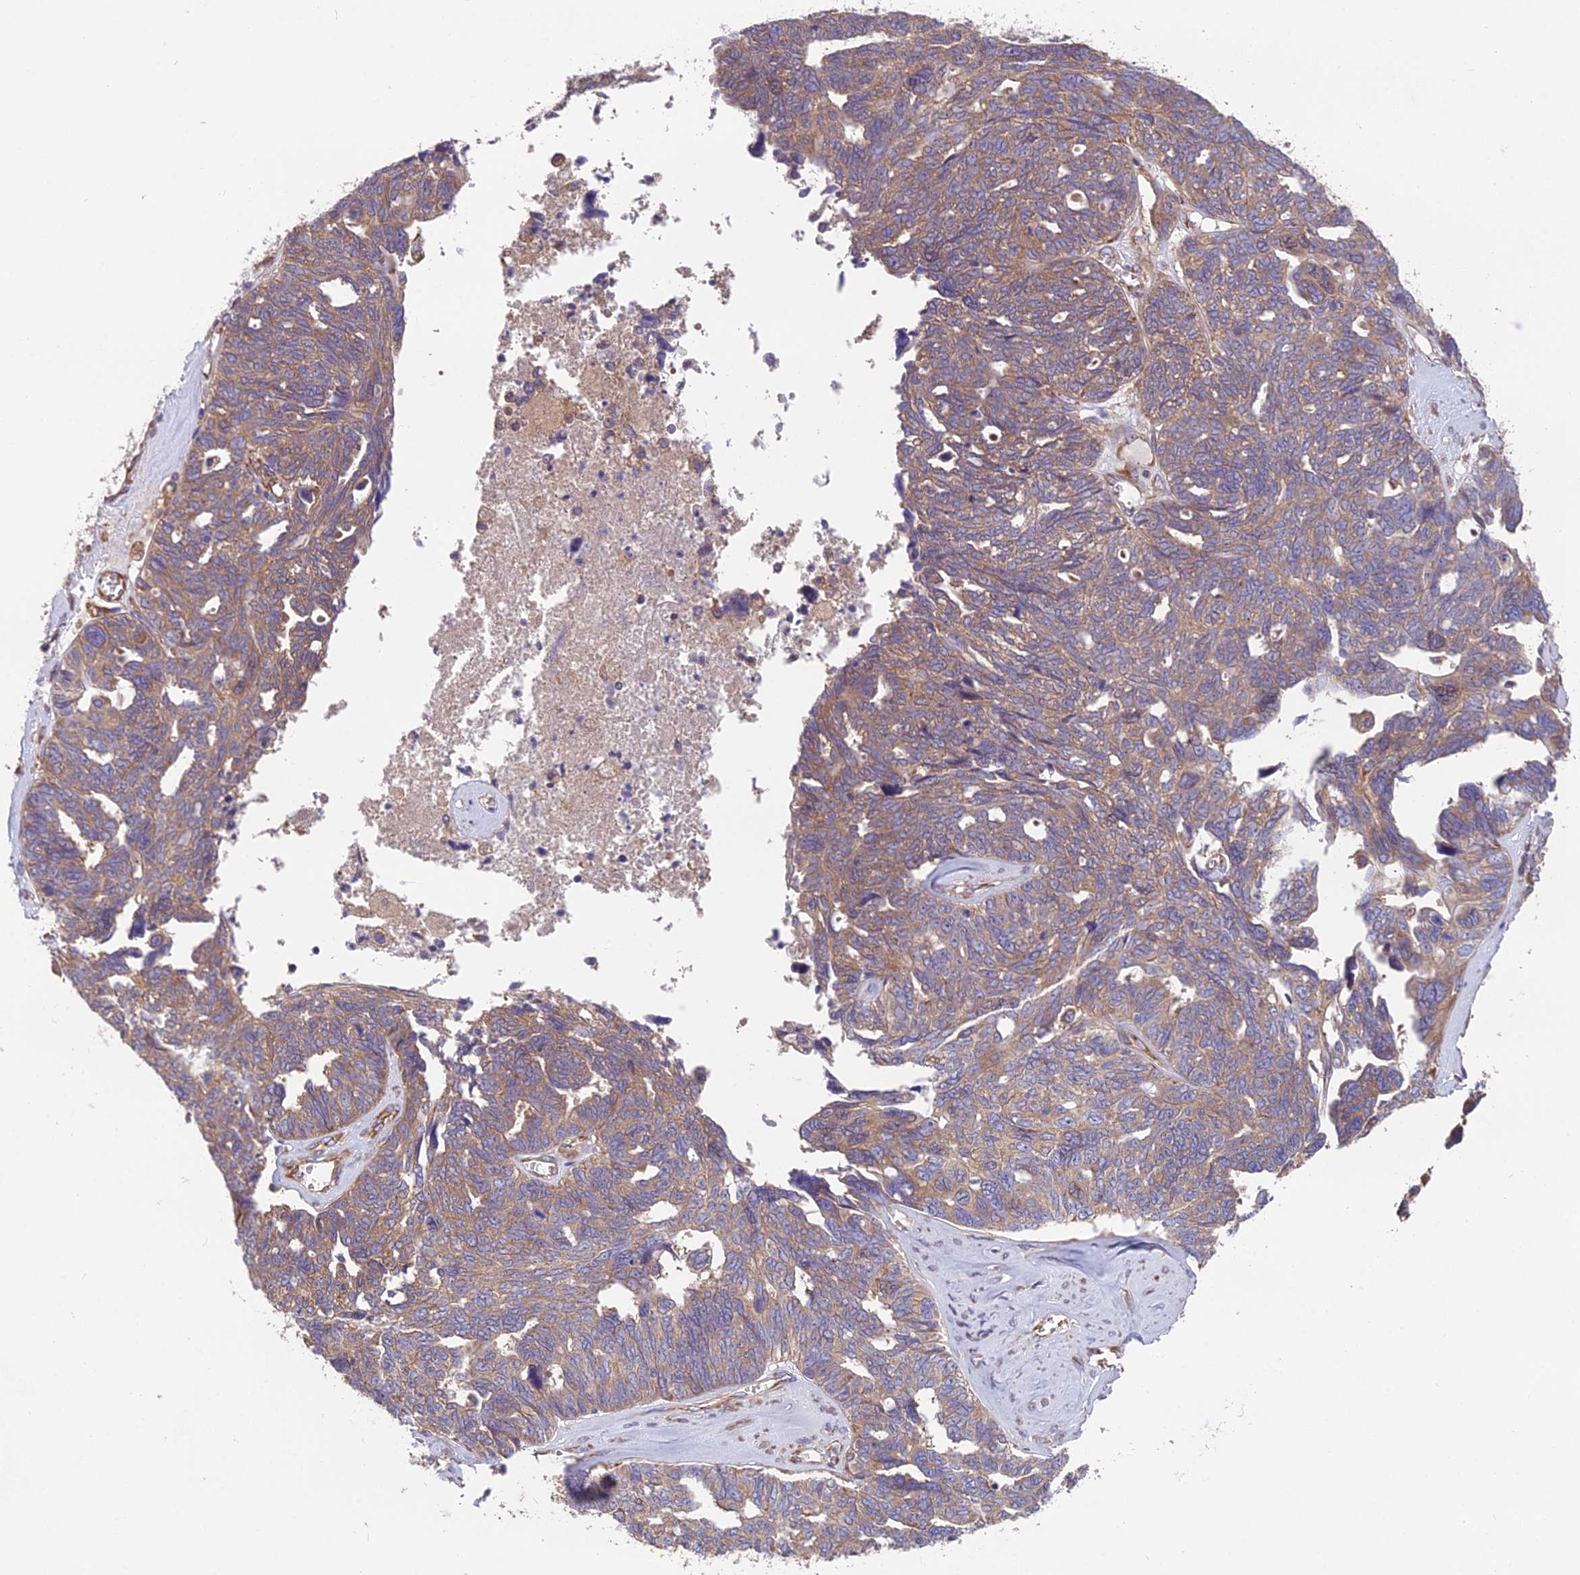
{"staining": {"intensity": "moderate", "quantity": ">75%", "location": "cytoplasmic/membranous"}, "tissue": "ovarian cancer", "cell_type": "Tumor cells", "image_type": "cancer", "snomed": [{"axis": "morphology", "description": "Cystadenocarcinoma, serous, NOS"}, {"axis": "topography", "description": "Ovary"}], "caption": "Brown immunohistochemical staining in serous cystadenocarcinoma (ovarian) displays moderate cytoplasmic/membranous staining in about >75% of tumor cells.", "gene": "BLOC1S4", "patient": {"sex": "female", "age": 79}}